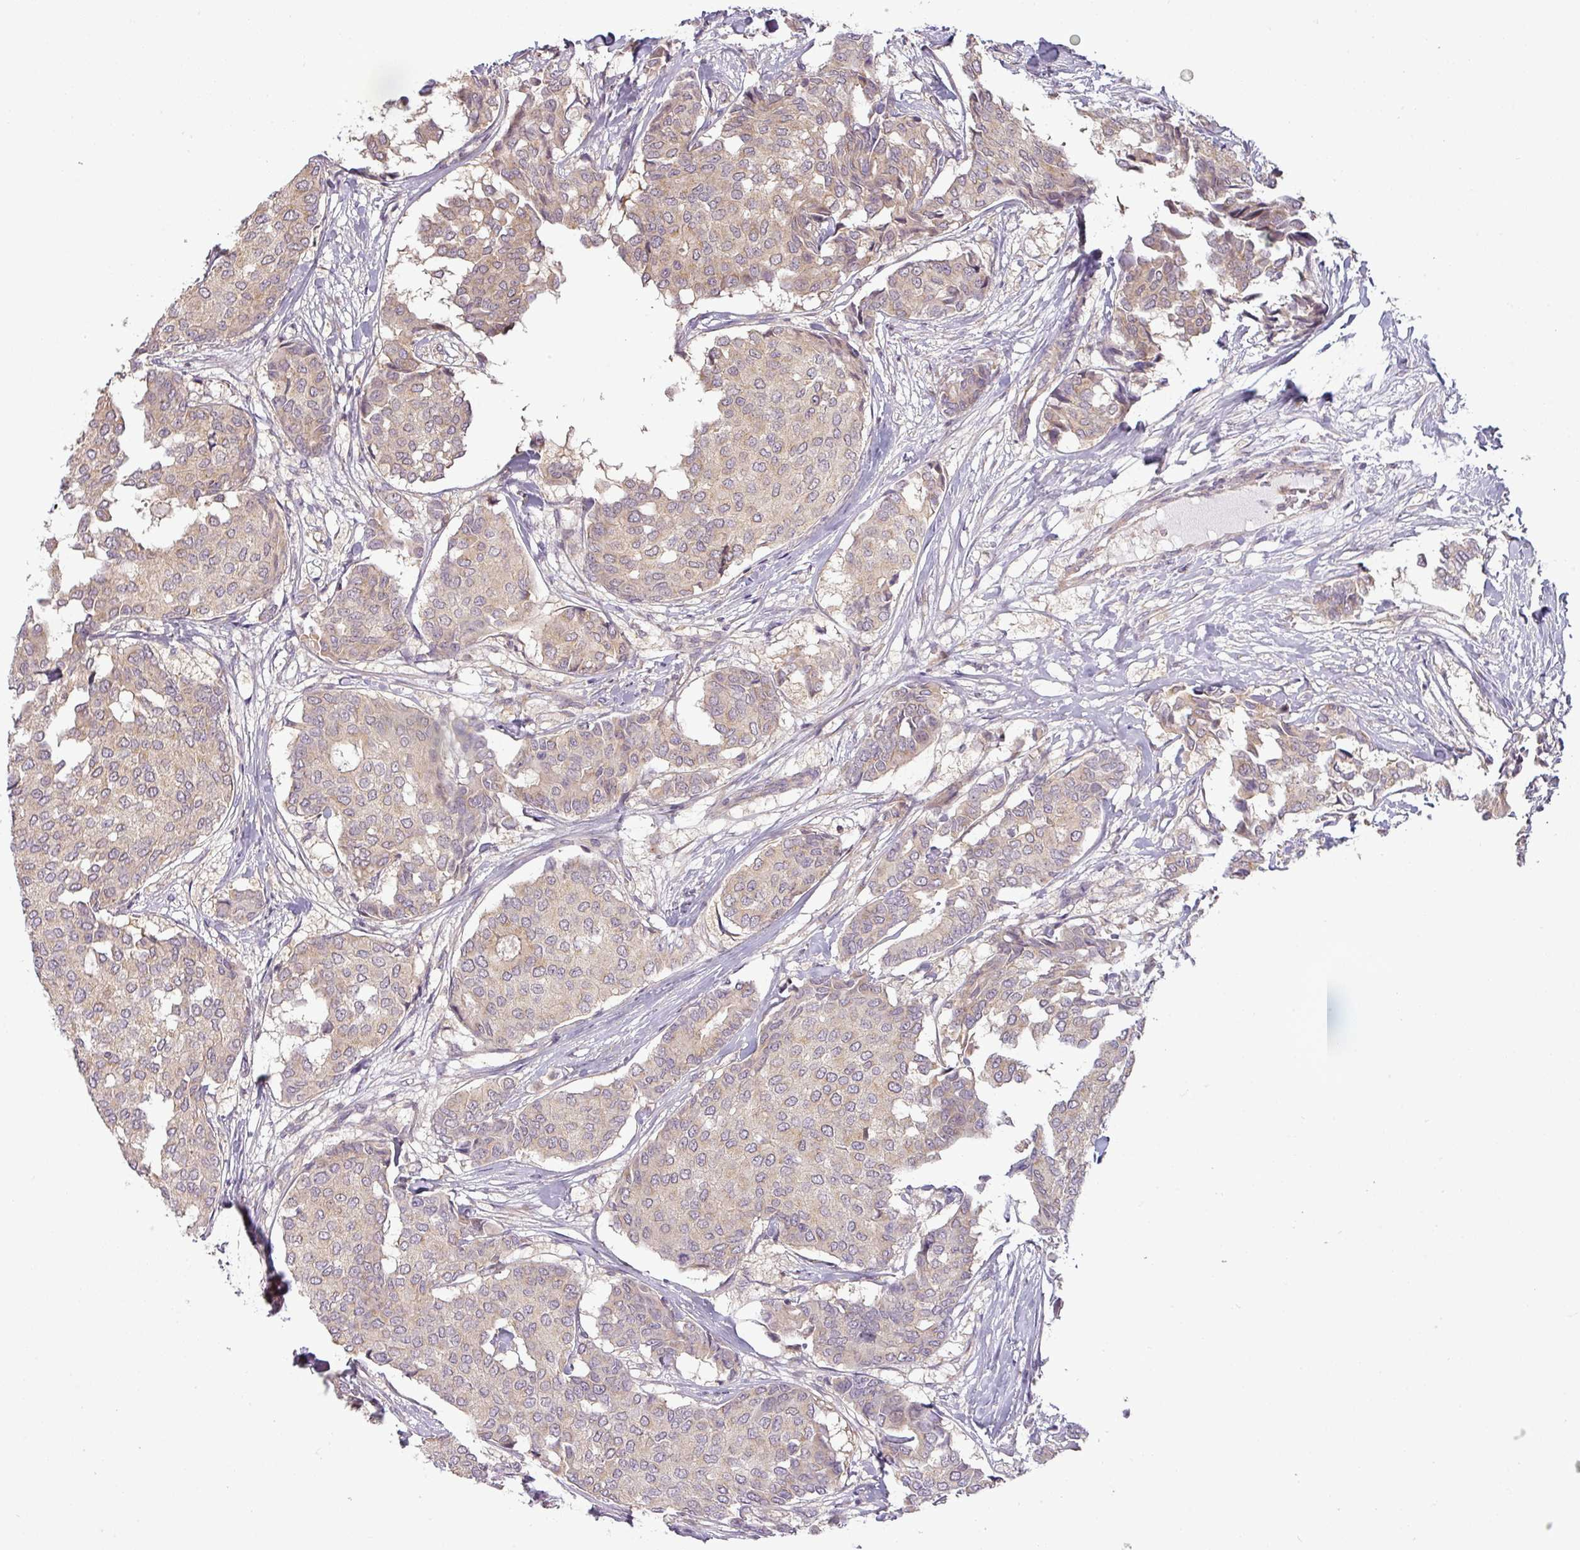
{"staining": {"intensity": "weak", "quantity": ">75%", "location": "cytoplasmic/membranous"}, "tissue": "breast cancer", "cell_type": "Tumor cells", "image_type": "cancer", "snomed": [{"axis": "morphology", "description": "Duct carcinoma"}, {"axis": "topography", "description": "Breast"}], "caption": "The histopathology image shows a brown stain indicating the presence of a protein in the cytoplasmic/membranous of tumor cells in breast infiltrating ductal carcinoma. The staining was performed using DAB (3,3'-diaminobenzidine), with brown indicating positive protein expression. Nuclei are stained blue with hematoxylin.", "gene": "NIN", "patient": {"sex": "female", "age": 75}}